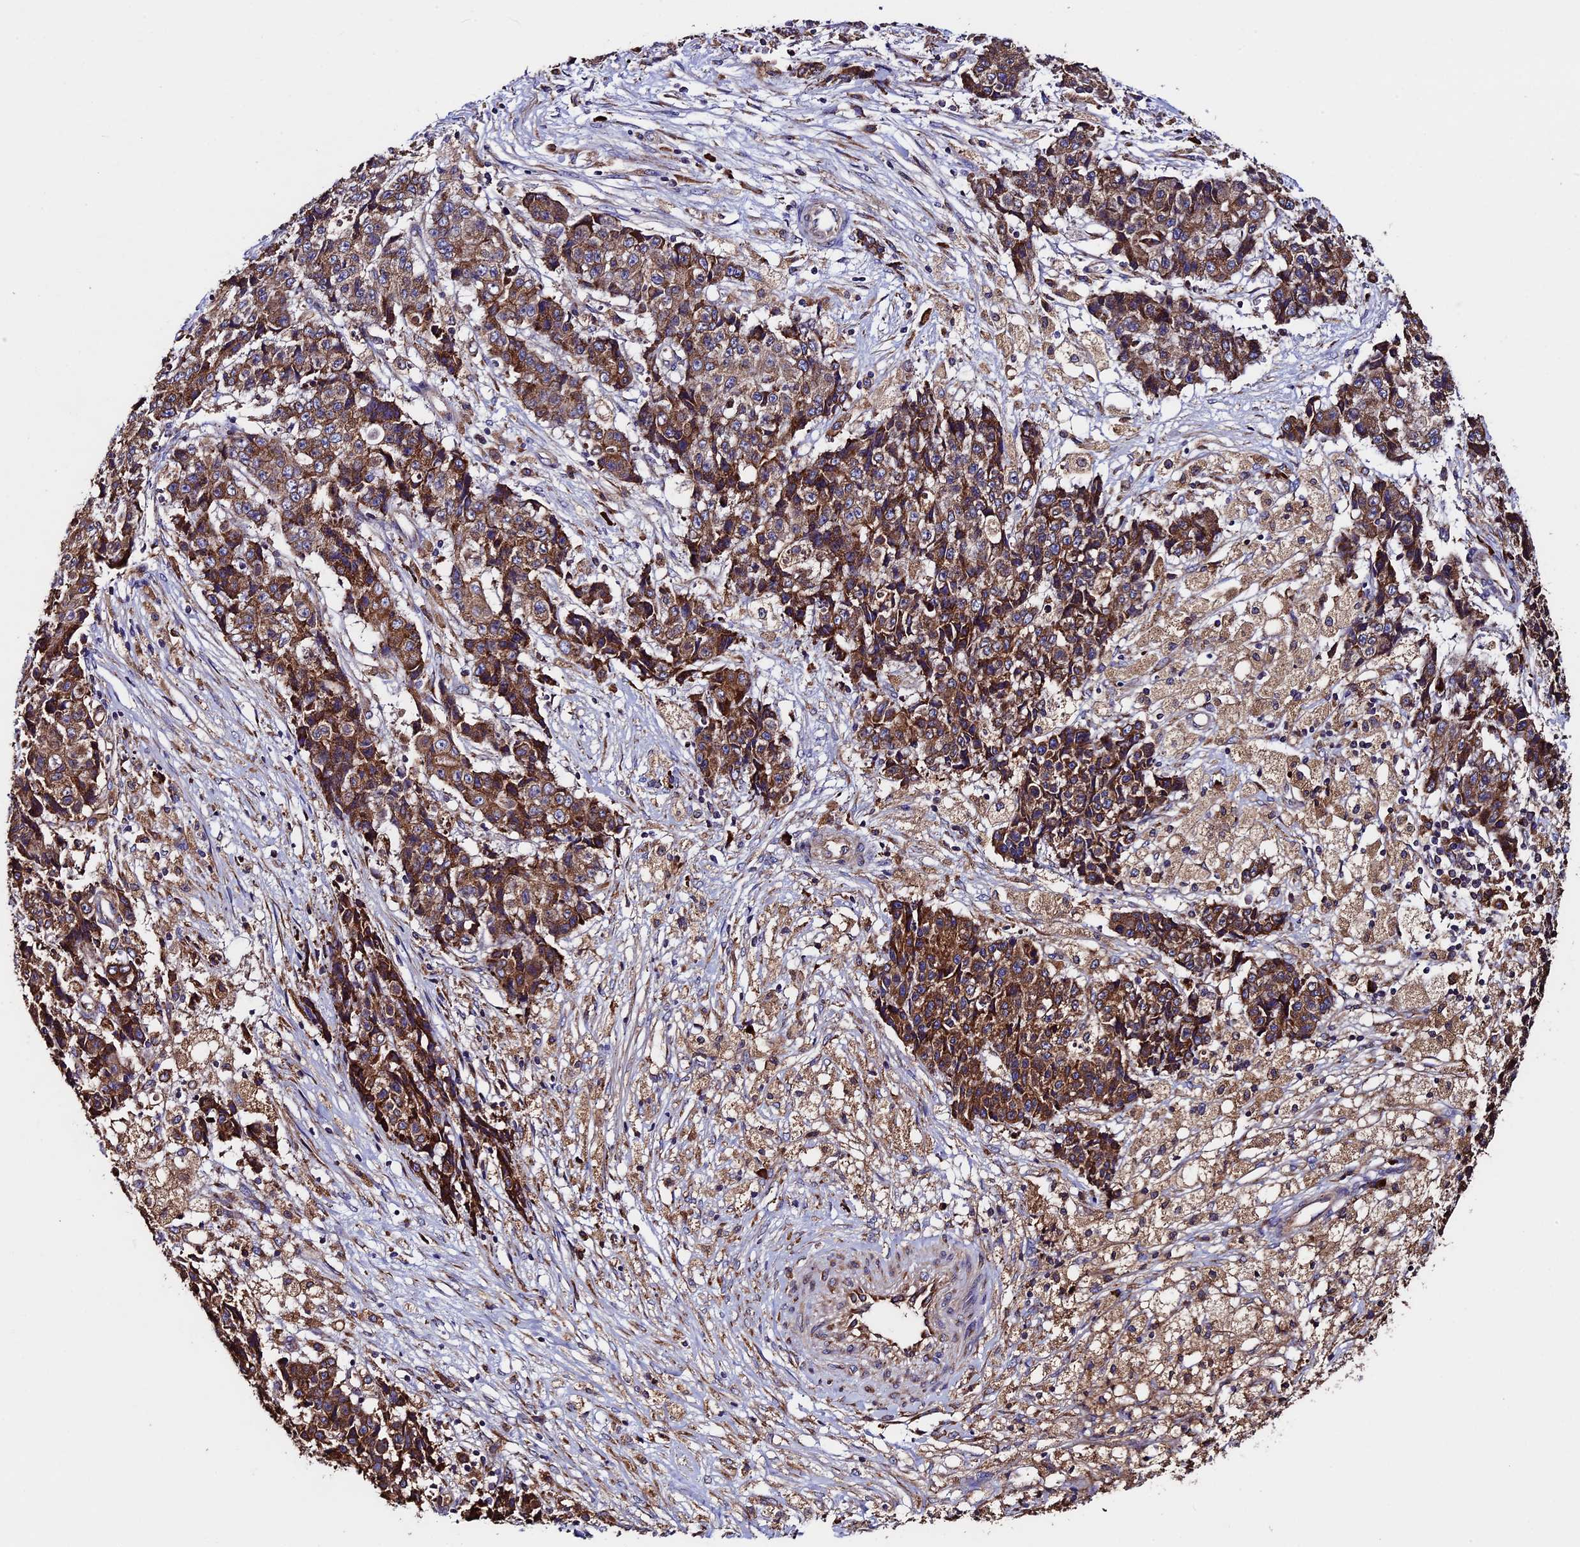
{"staining": {"intensity": "strong", "quantity": ">75%", "location": "cytoplasmic/membranous"}, "tissue": "ovarian cancer", "cell_type": "Tumor cells", "image_type": "cancer", "snomed": [{"axis": "morphology", "description": "Carcinoma, endometroid"}, {"axis": "topography", "description": "Ovary"}], "caption": "Protein expression analysis of endometroid carcinoma (ovarian) displays strong cytoplasmic/membranous staining in approximately >75% of tumor cells.", "gene": "BTBD3", "patient": {"sex": "female", "age": 42}}